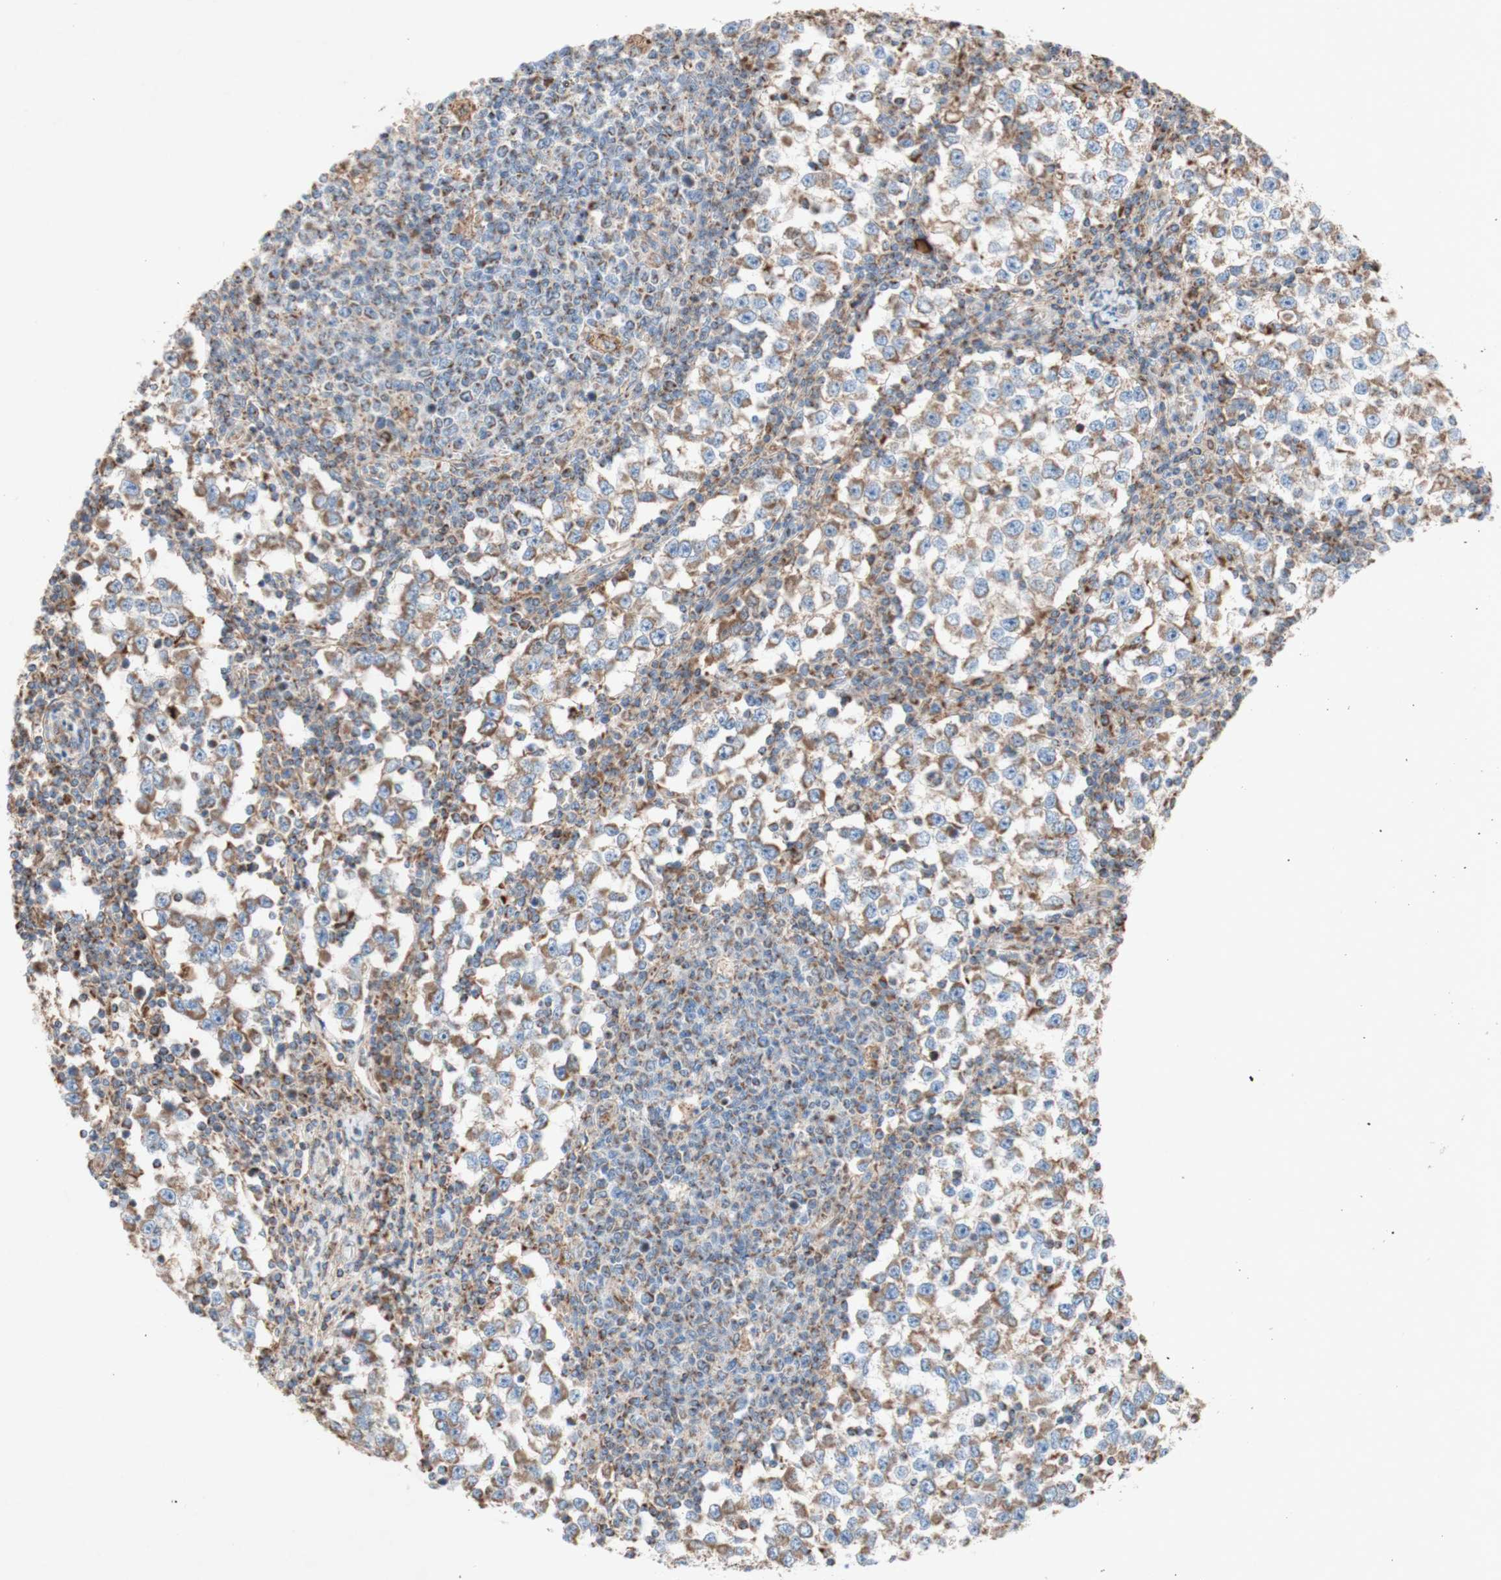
{"staining": {"intensity": "weak", "quantity": ">75%", "location": "cytoplasmic/membranous"}, "tissue": "testis cancer", "cell_type": "Tumor cells", "image_type": "cancer", "snomed": [{"axis": "morphology", "description": "Seminoma, NOS"}, {"axis": "topography", "description": "Testis"}], "caption": "Immunohistochemical staining of seminoma (testis) demonstrates weak cytoplasmic/membranous protein positivity in about >75% of tumor cells. The staining was performed using DAB, with brown indicating positive protein expression. Nuclei are stained blue with hematoxylin.", "gene": "SDHB", "patient": {"sex": "male", "age": 65}}